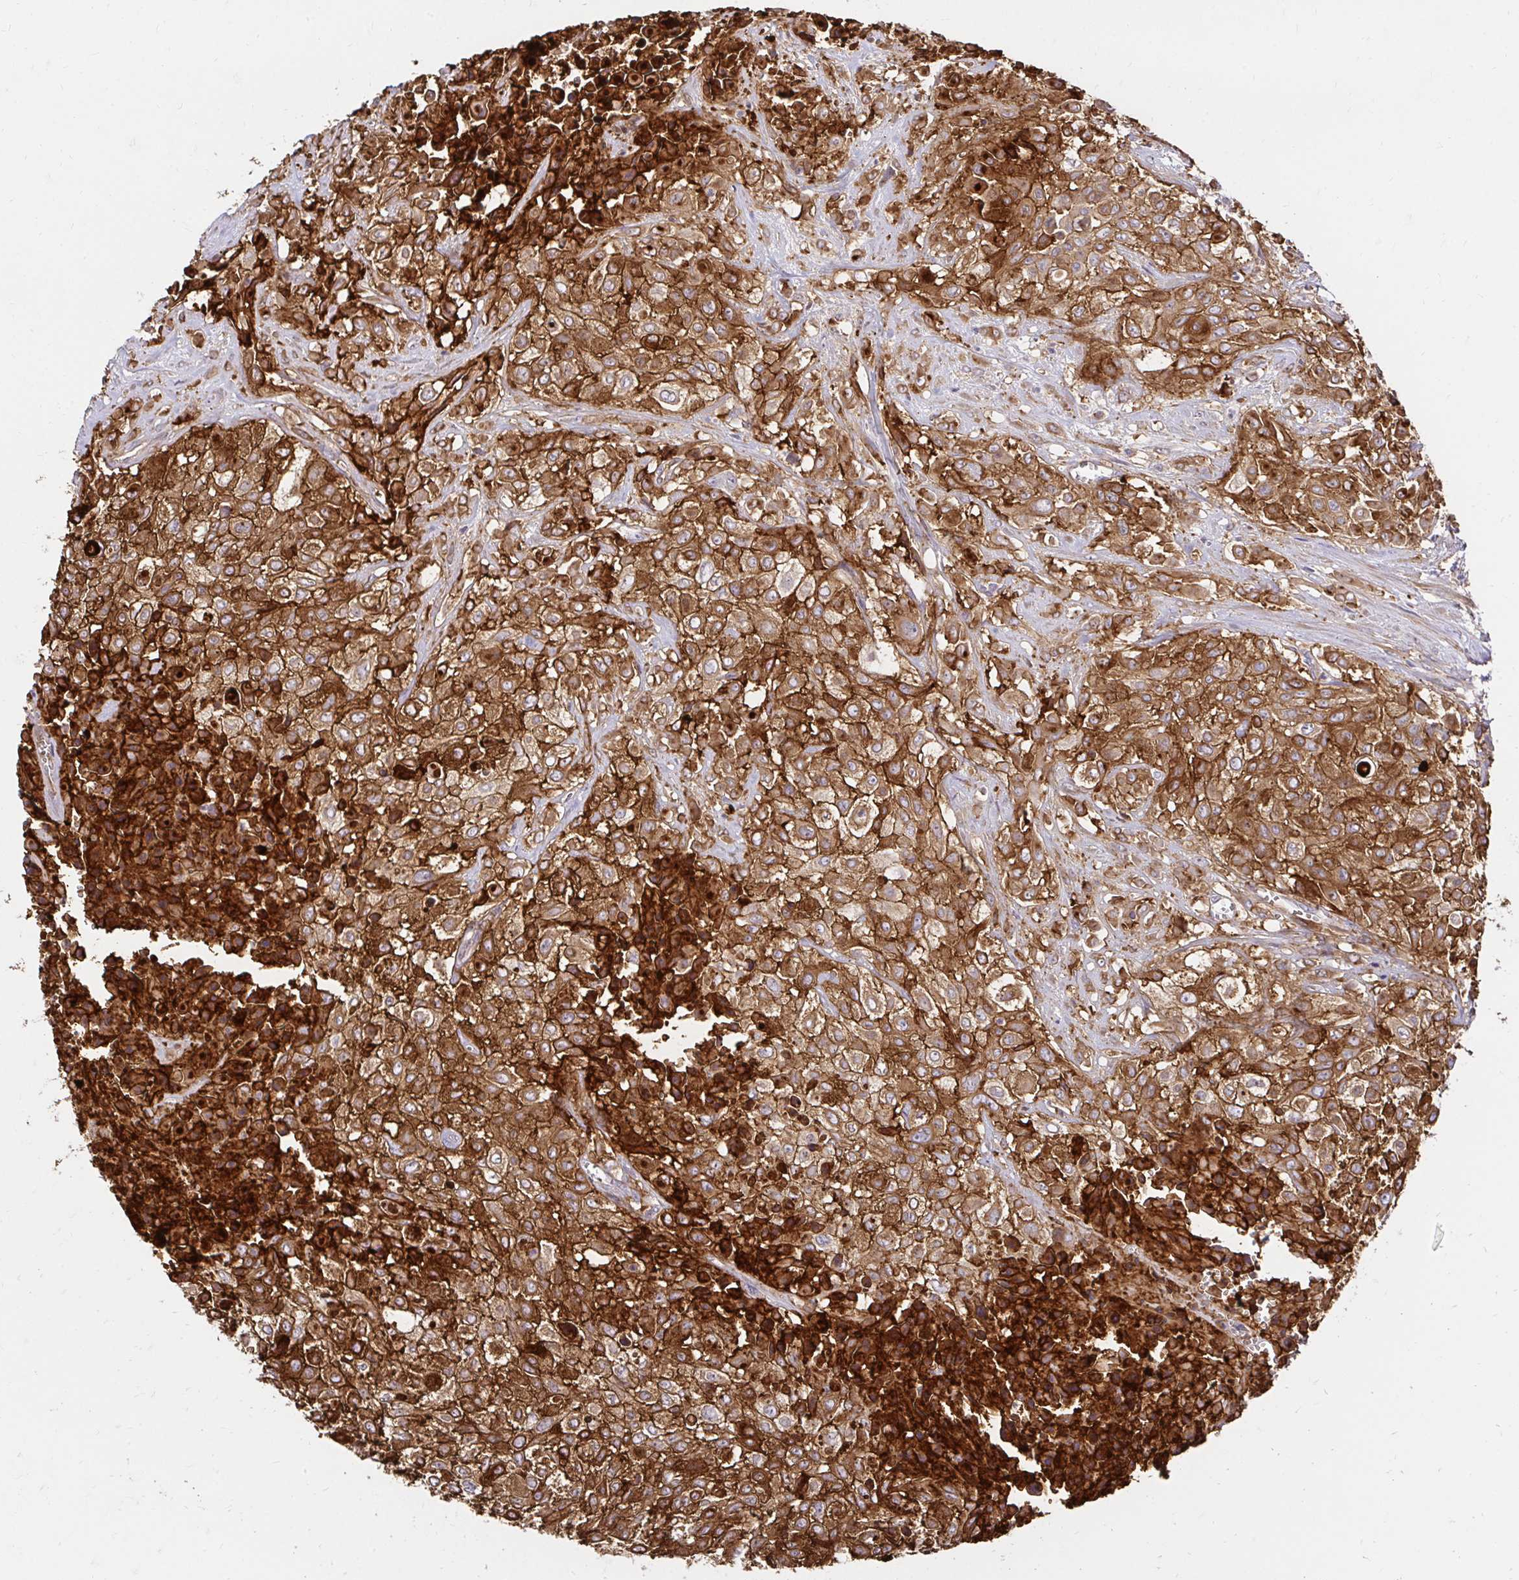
{"staining": {"intensity": "moderate", "quantity": ">75%", "location": "cytoplasmic/membranous"}, "tissue": "urothelial cancer", "cell_type": "Tumor cells", "image_type": "cancer", "snomed": [{"axis": "morphology", "description": "Urothelial carcinoma, High grade"}, {"axis": "topography", "description": "Urinary bladder"}], "caption": "Immunohistochemical staining of human urothelial cancer displays medium levels of moderate cytoplasmic/membranous protein staining in about >75% of tumor cells.", "gene": "ITGA2", "patient": {"sex": "male", "age": 57}}